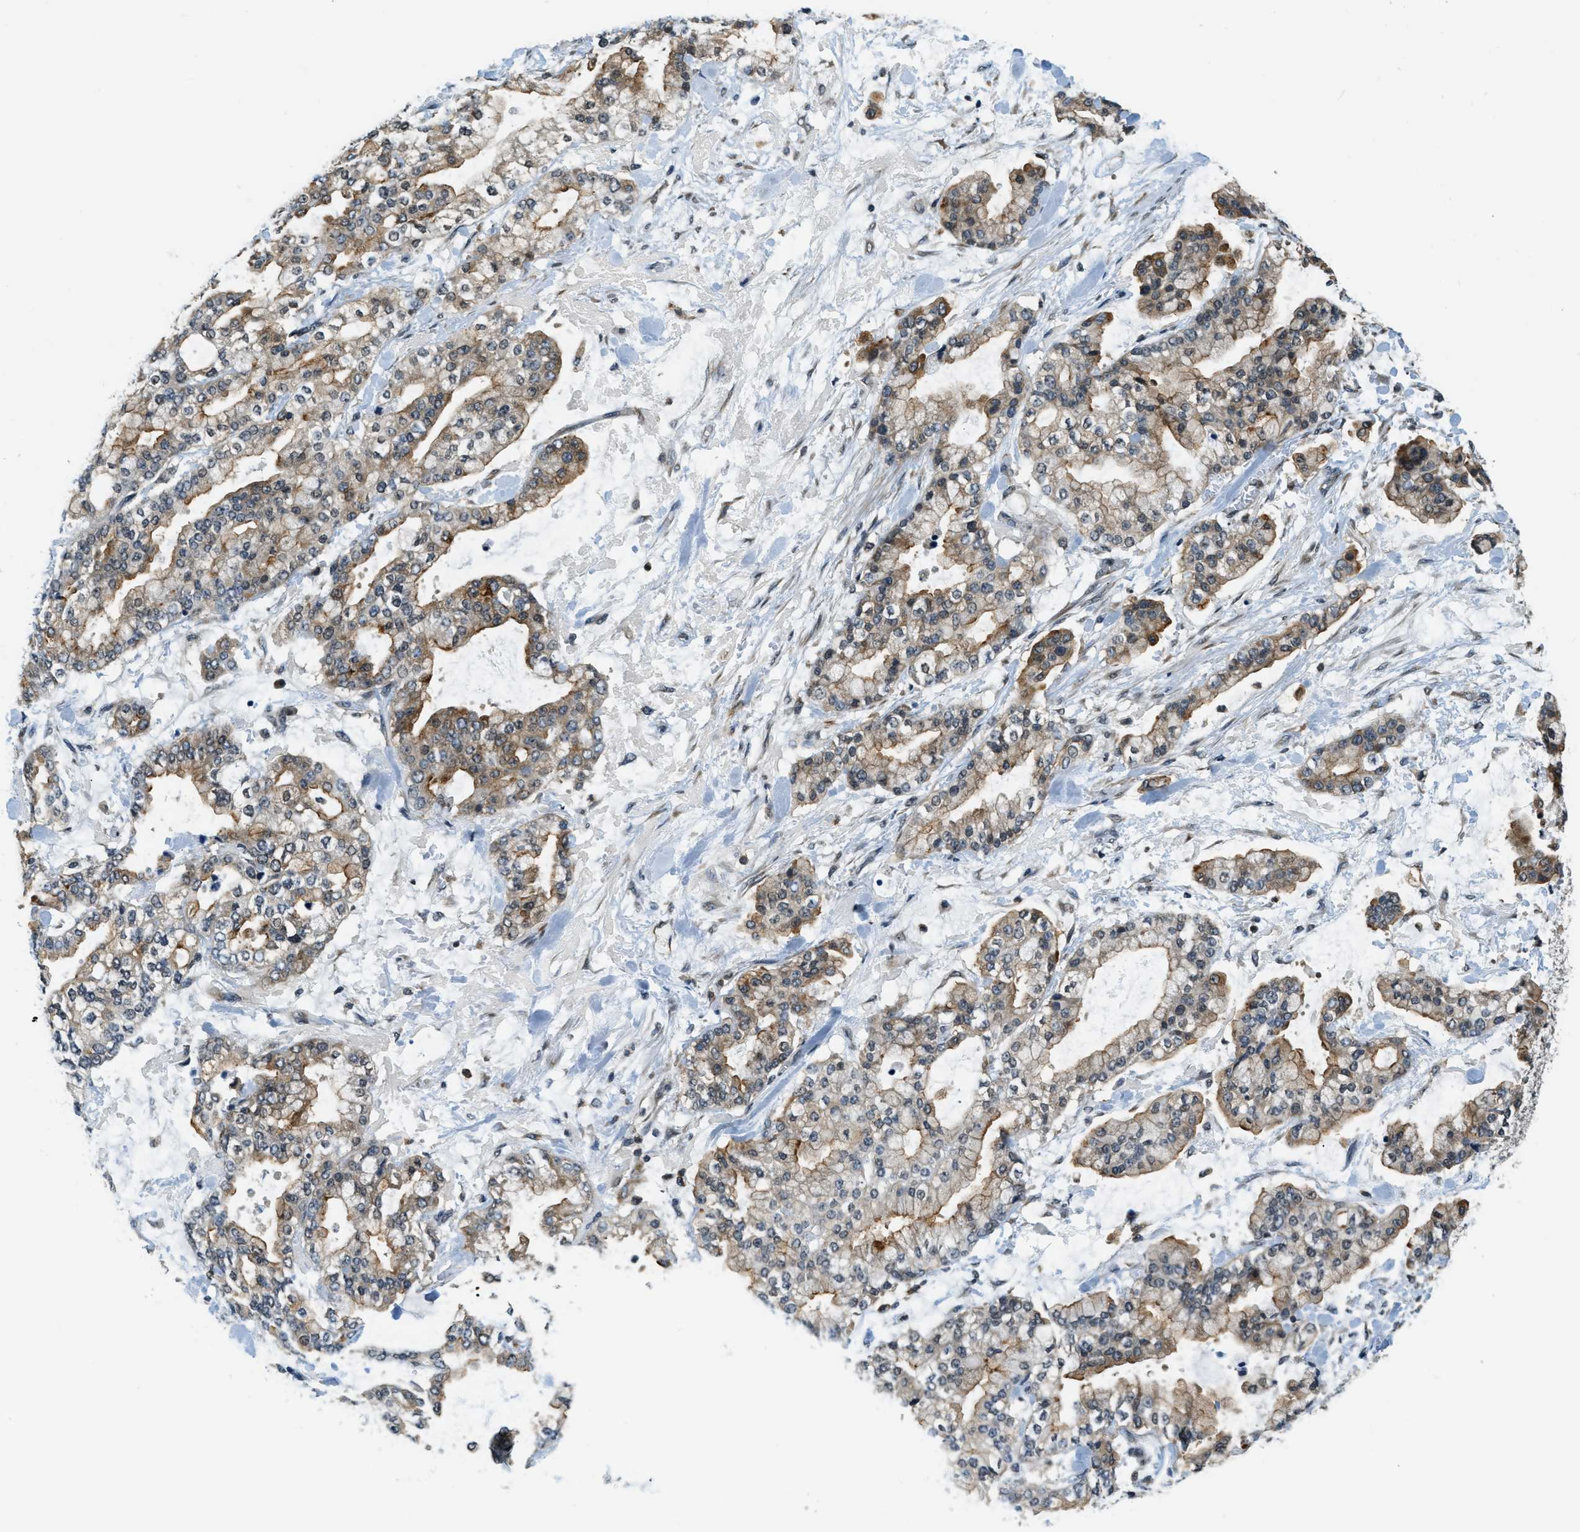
{"staining": {"intensity": "moderate", "quantity": ">75%", "location": "cytoplasmic/membranous"}, "tissue": "stomach cancer", "cell_type": "Tumor cells", "image_type": "cancer", "snomed": [{"axis": "morphology", "description": "Normal tissue, NOS"}, {"axis": "morphology", "description": "Adenocarcinoma, NOS"}, {"axis": "topography", "description": "Stomach, upper"}, {"axis": "topography", "description": "Stomach"}], "caption": "Immunohistochemistry staining of adenocarcinoma (stomach), which exhibits medium levels of moderate cytoplasmic/membranous positivity in approximately >75% of tumor cells indicating moderate cytoplasmic/membranous protein positivity. The staining was performed using DAB (brown) for protein detection and nuclei were counterstained in hematoxylin (blue).", "gene": "RAB11FIP1", "patient": {"sex": "male", "age": 76}}